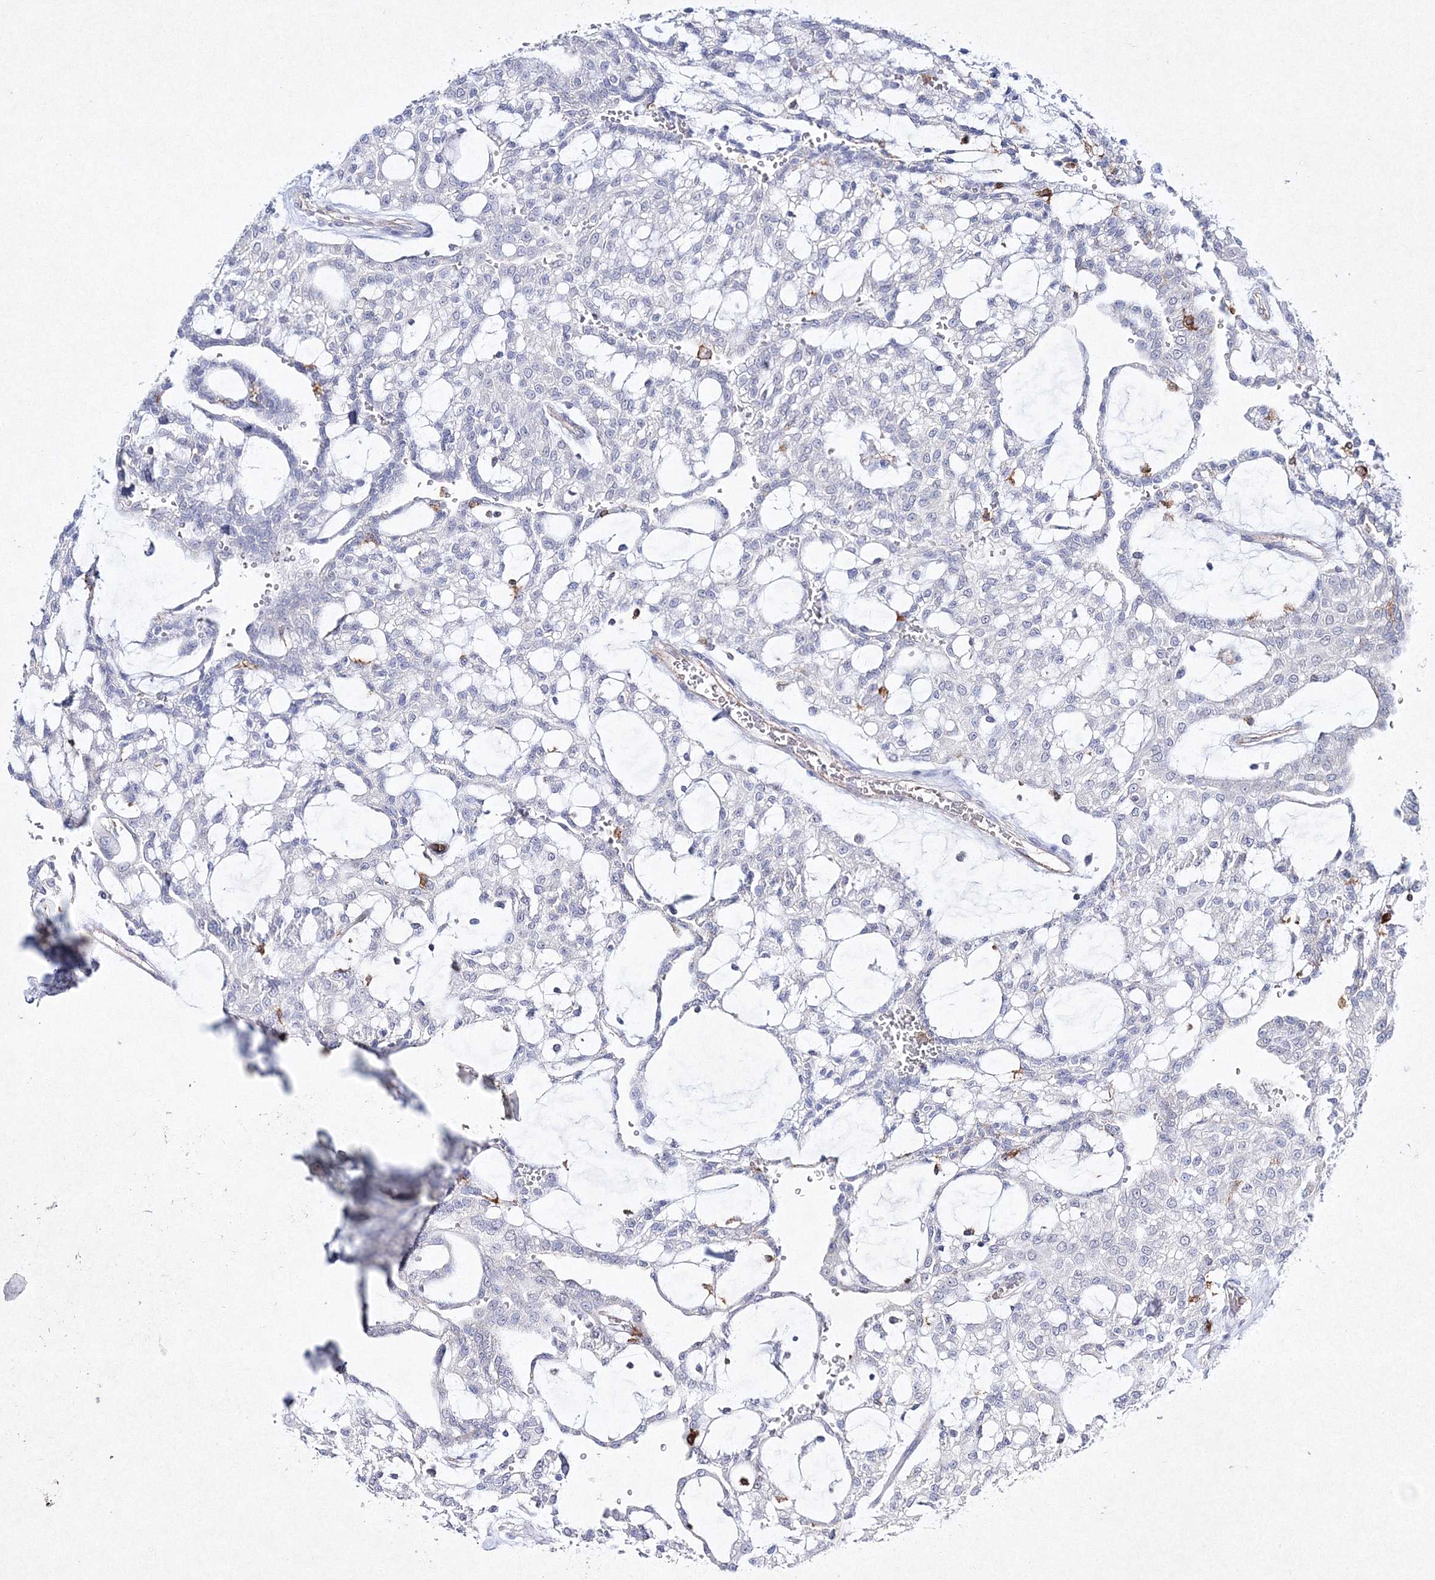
{"staining": {"intensity": "negative", "quantity": "none", "location": "none"}, "tissue": "renal cancer", "cell_type": "Tumor cells", "image_type": "cancer", "snomed": [{"axis": "morphology", "description": "Adenocarcinoma, NOS"}, {"axis": "topography", "description": "Kidney"}], "caption": "Human renal cancer (adenocarcinoma) stained for a protein using IHC demonstrates no positivity in tumor cells.", "gene": "HCST", "patient": {"sex": "male", "age": 63}}